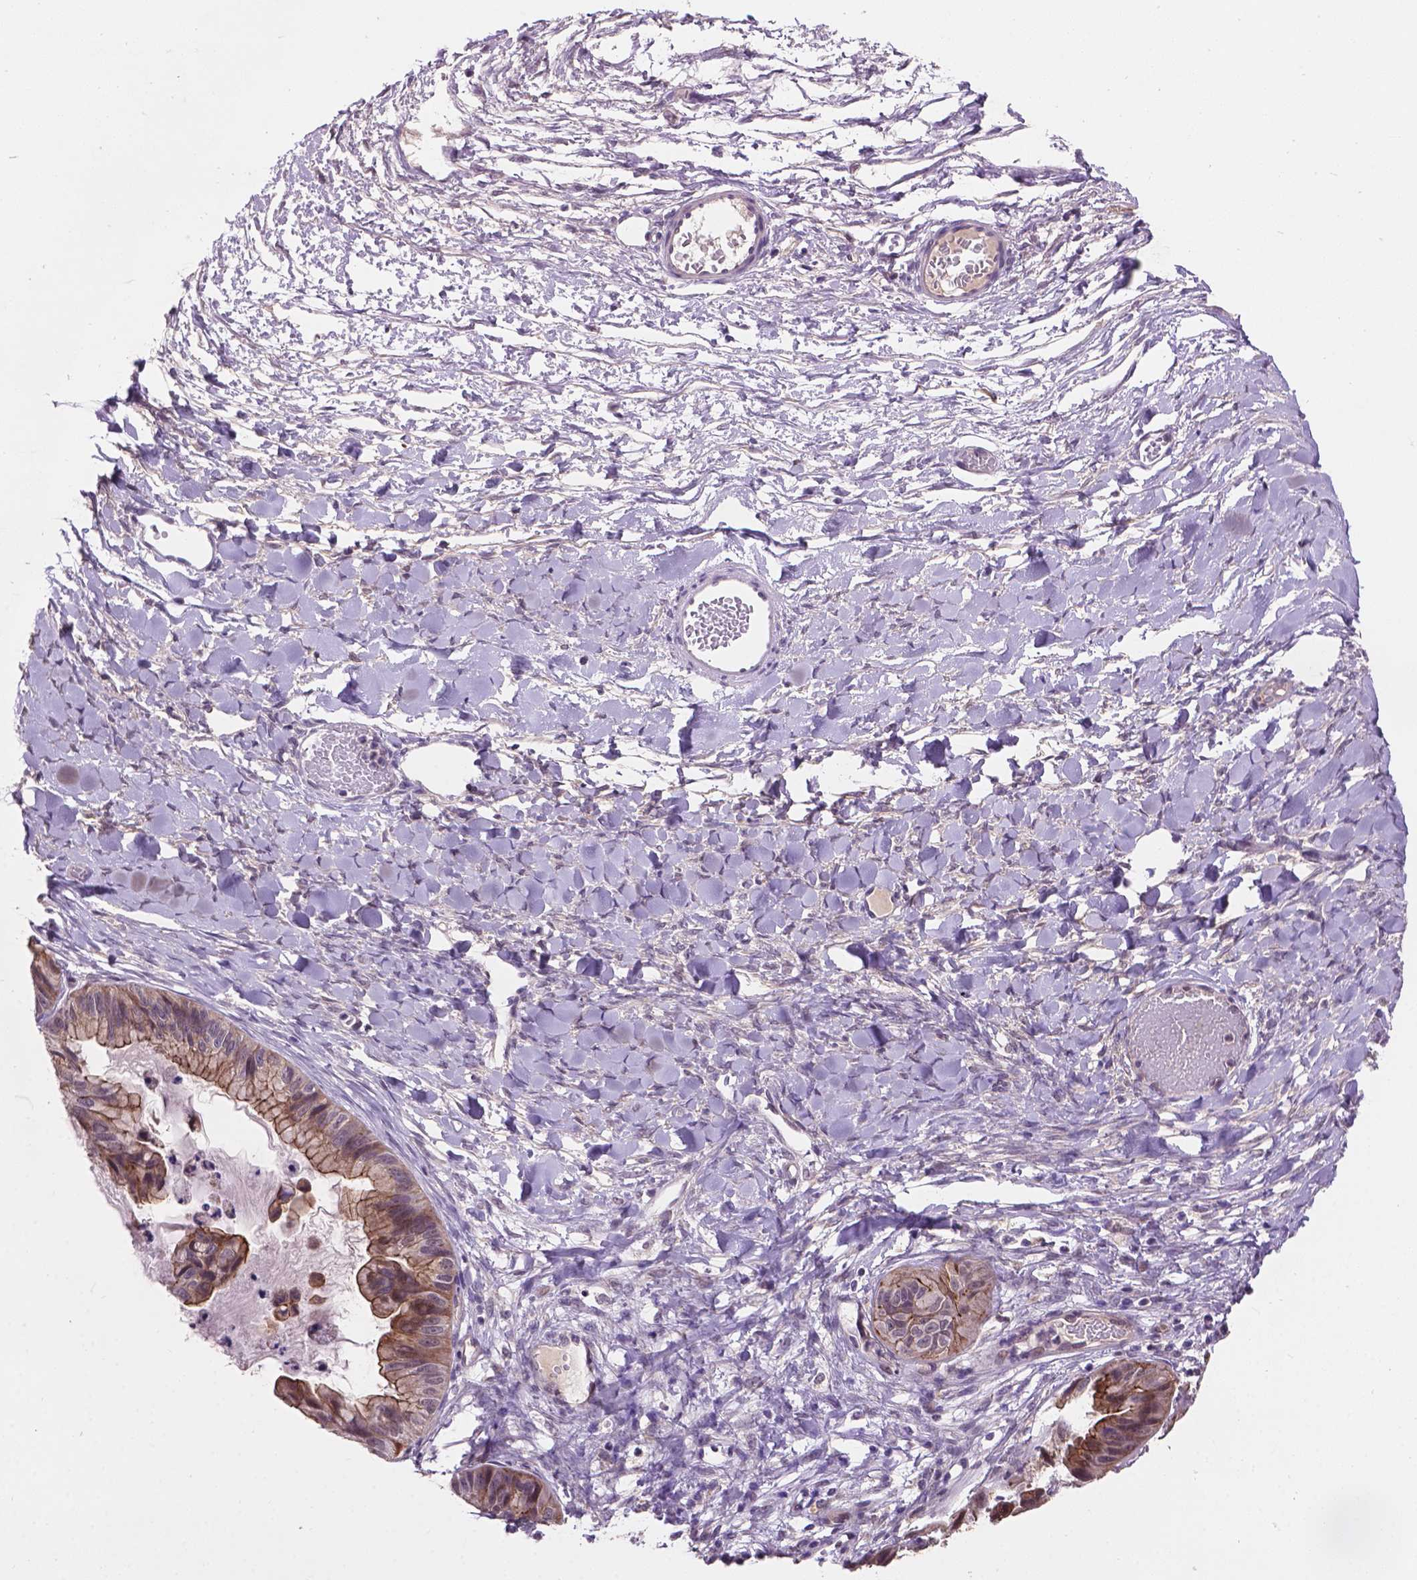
{"staining": {"intensity": "moderate", "quantity": "<25%", "location": "cytoplasmic/membranous"}, "tissue": "ovarian cancer", "cell_type": "Tumor cells", "image_type": "cancer", "snomed": [{"axis": "morphology", "description": "Cystadenocarcinoma, mucinous, NOS"}, {"axis": "topography", "description": "Ovary"}], "caption": "IHC image of human ovarian cancer stained for a protein (brown), which shows low levels of moderate cytoplasmic/membranous staining in about <25% of tumor cells.", "gene": "GXYLT2", "patient": {"sex": "female", "age": 76}}